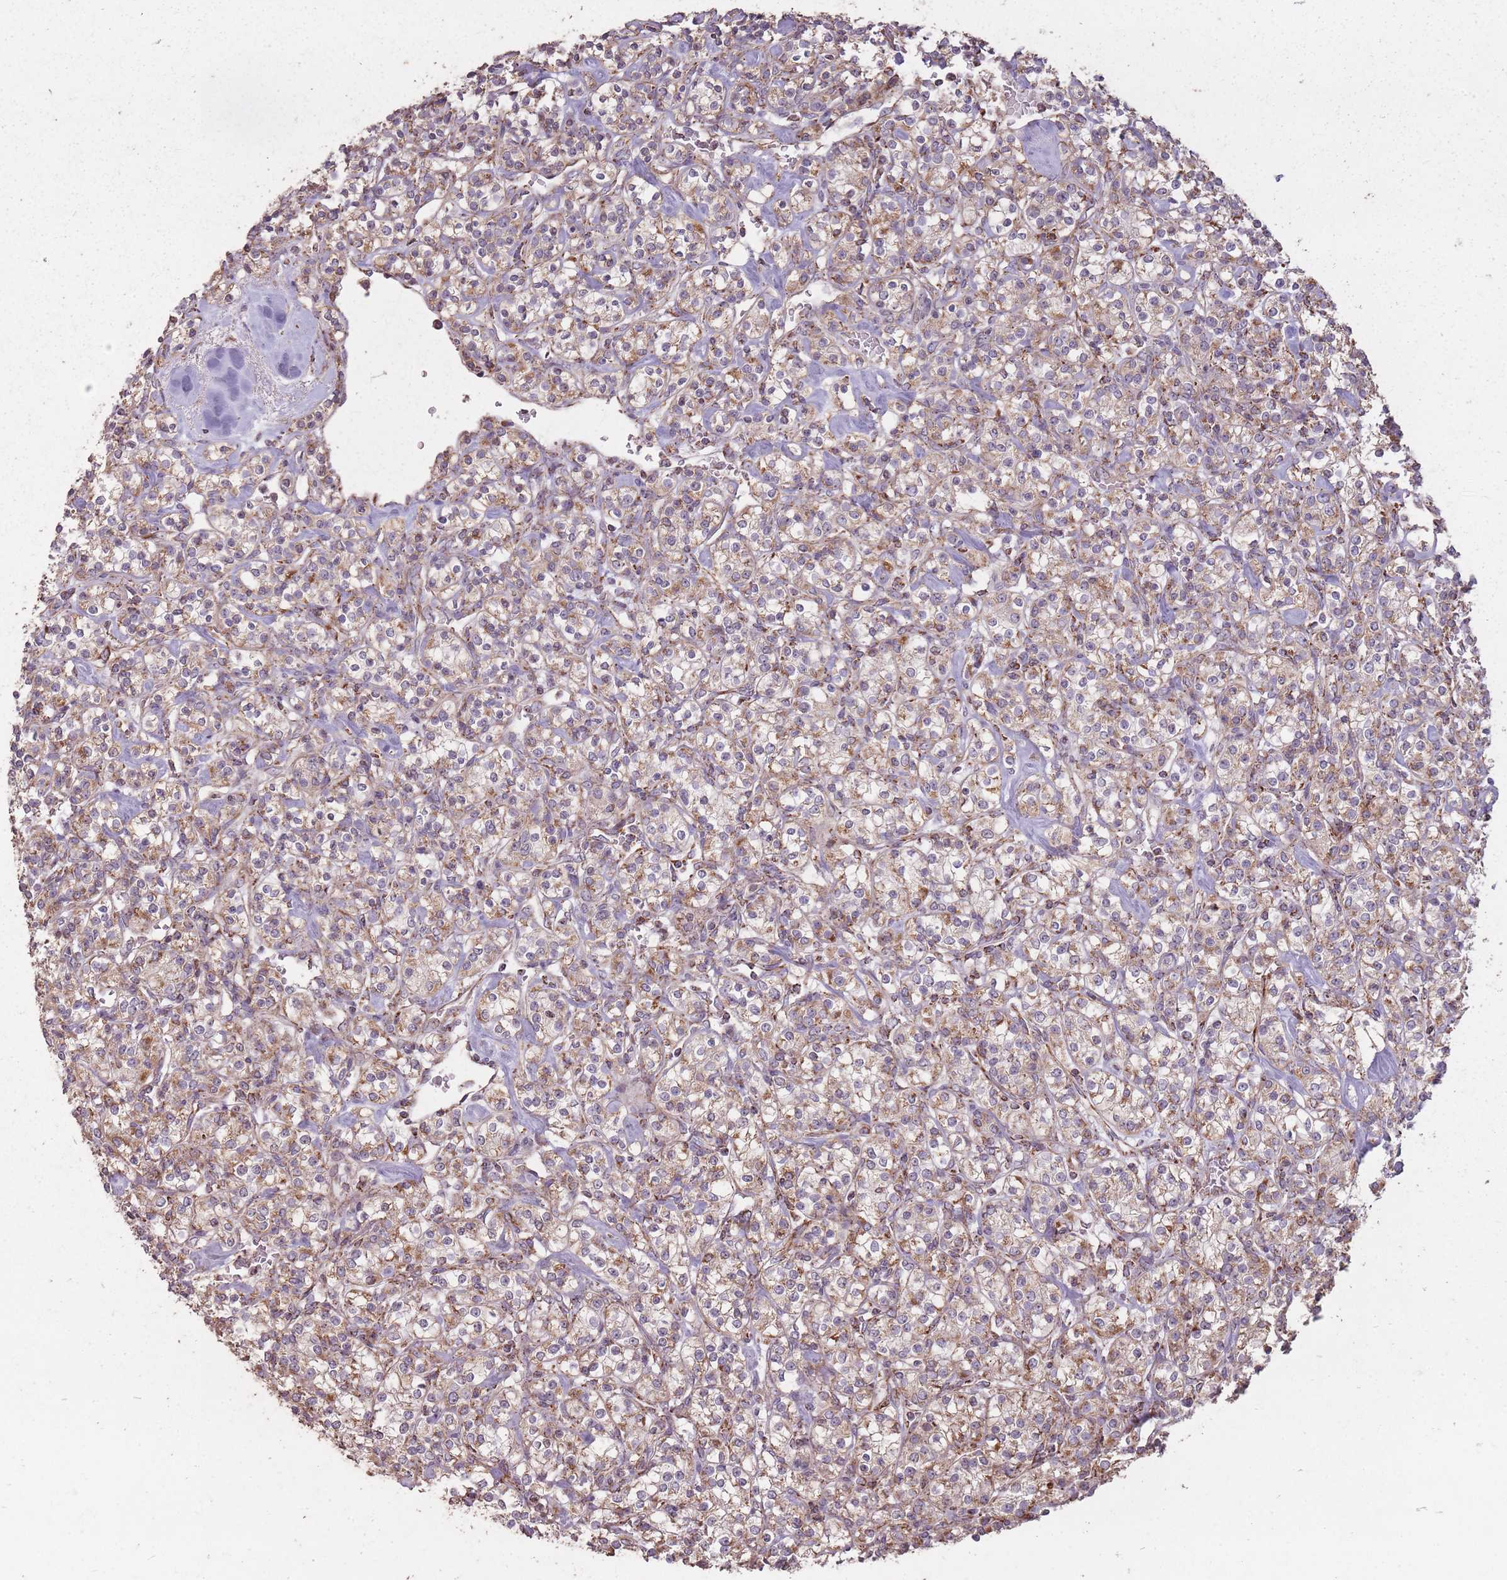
{"staining": {"intensity": "moderate", "quantity": "25%-75%", "location": "cytoplasmic/membranous"}, "tissue": "renal cancer", "cell_type": "Tumor cells", "image_type": "cancer", "snomed": [{"axis": "morphology", "description": "Adenocarcinoma, NOS"}, {"axis": "topography", "description": "Kidney"}], "caption": "This photomicrograph demonstrates immunohistochemistry (IHC) staining of renal cancer (adenocarcinoma), with medium moderate cytoplasmic/membranous staining in about 25%-75% of tumor cells.", "gene": "CNOT8", "patient": {"sex": "male", "age": 77}}